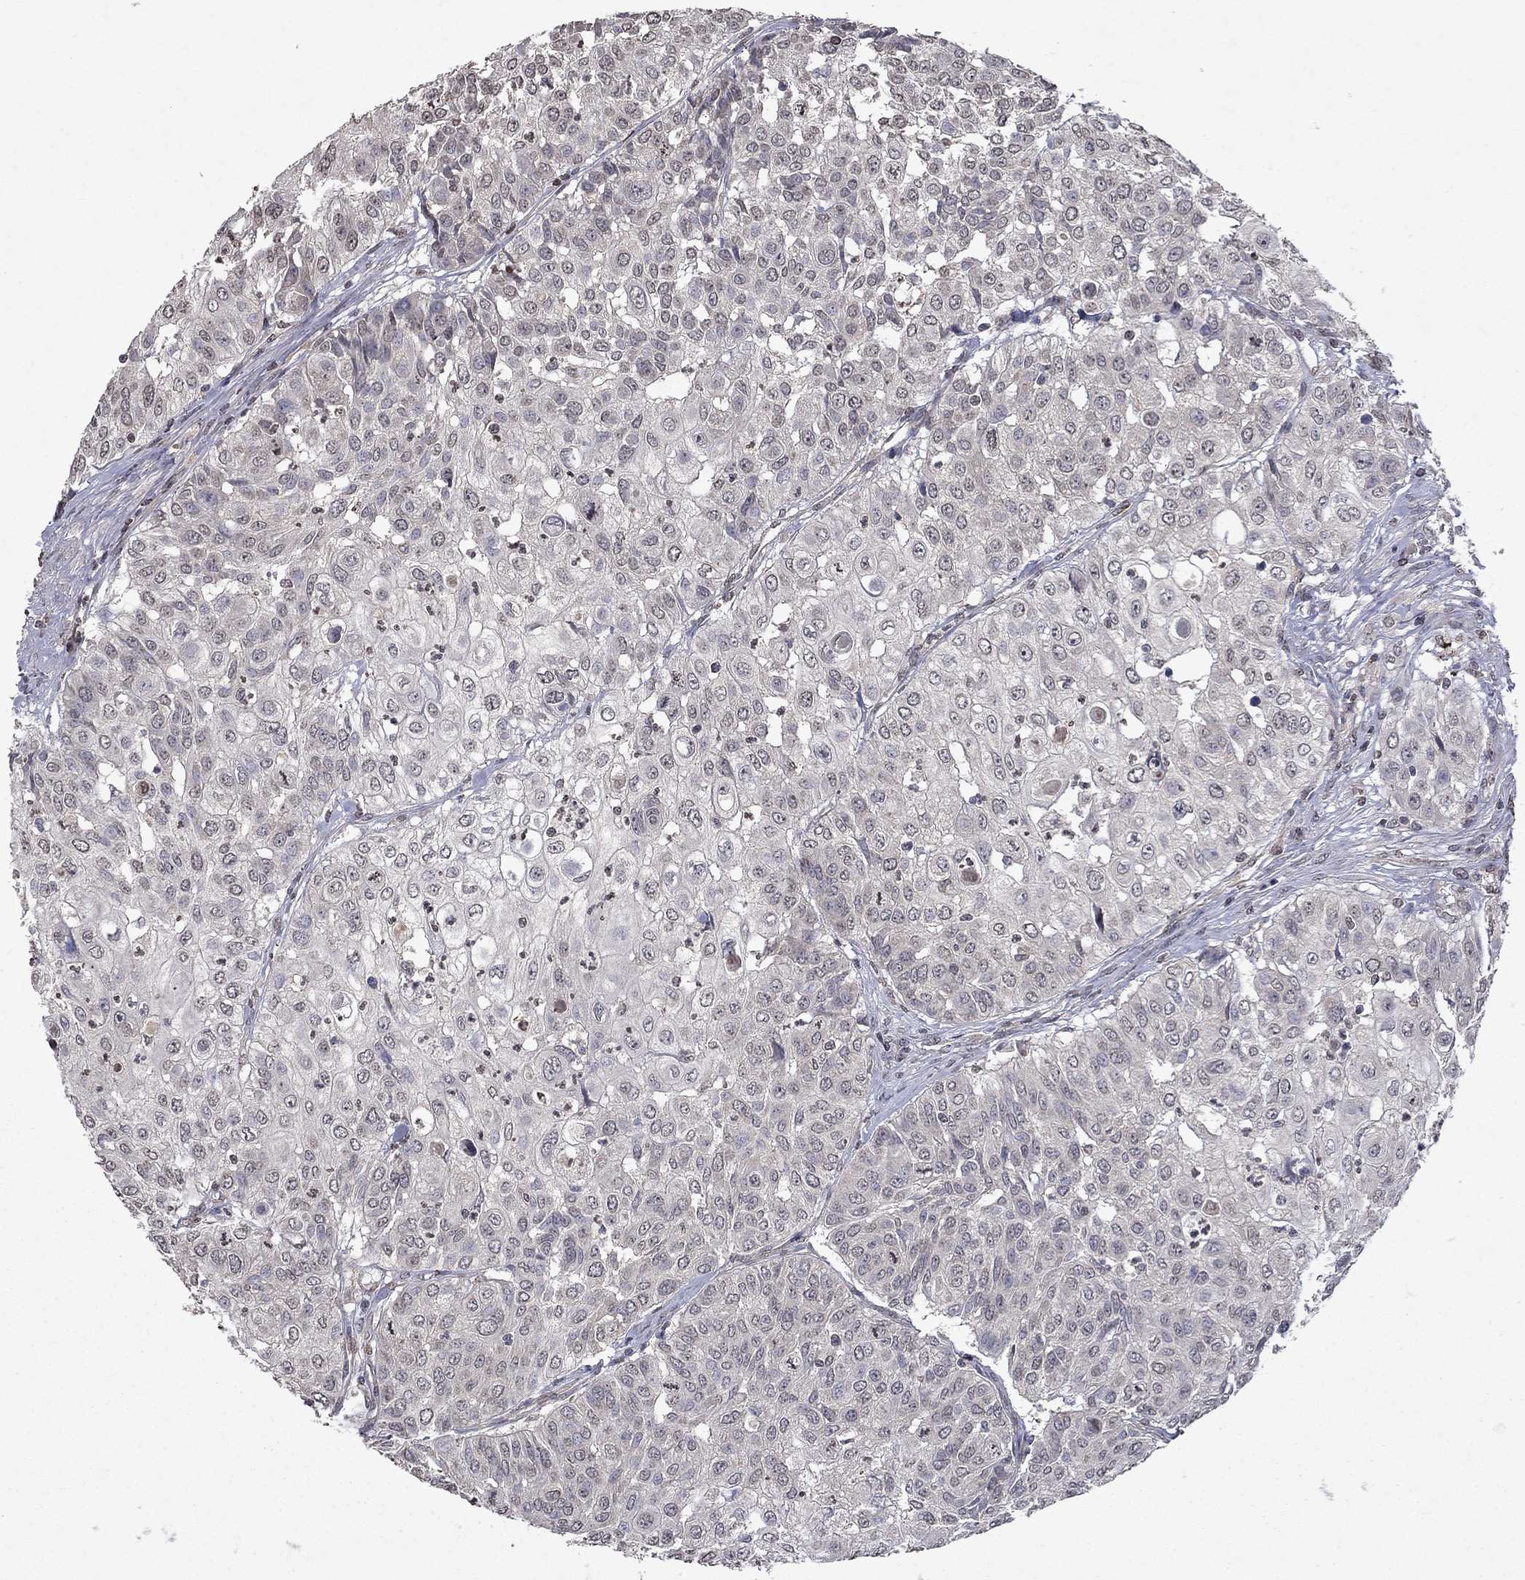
{"staining": {"intensity": "negative", "quantity": "none", "location": "none"}, "tissue": "urothelial cancer", "cell_type": "Tumor cells", "image_type": "cancer", "snomed": [{"axis": "morphology", "description": "Urothelial carcinoma, High grade"}, {"axis": "topography", "description": "Urinary bladder"}], "caption": "The photomicrograph displays no staining of tumor cells in urothelial cancer.", "gene": "TTC38", "patient": {"sex": "female", "age": 79}}